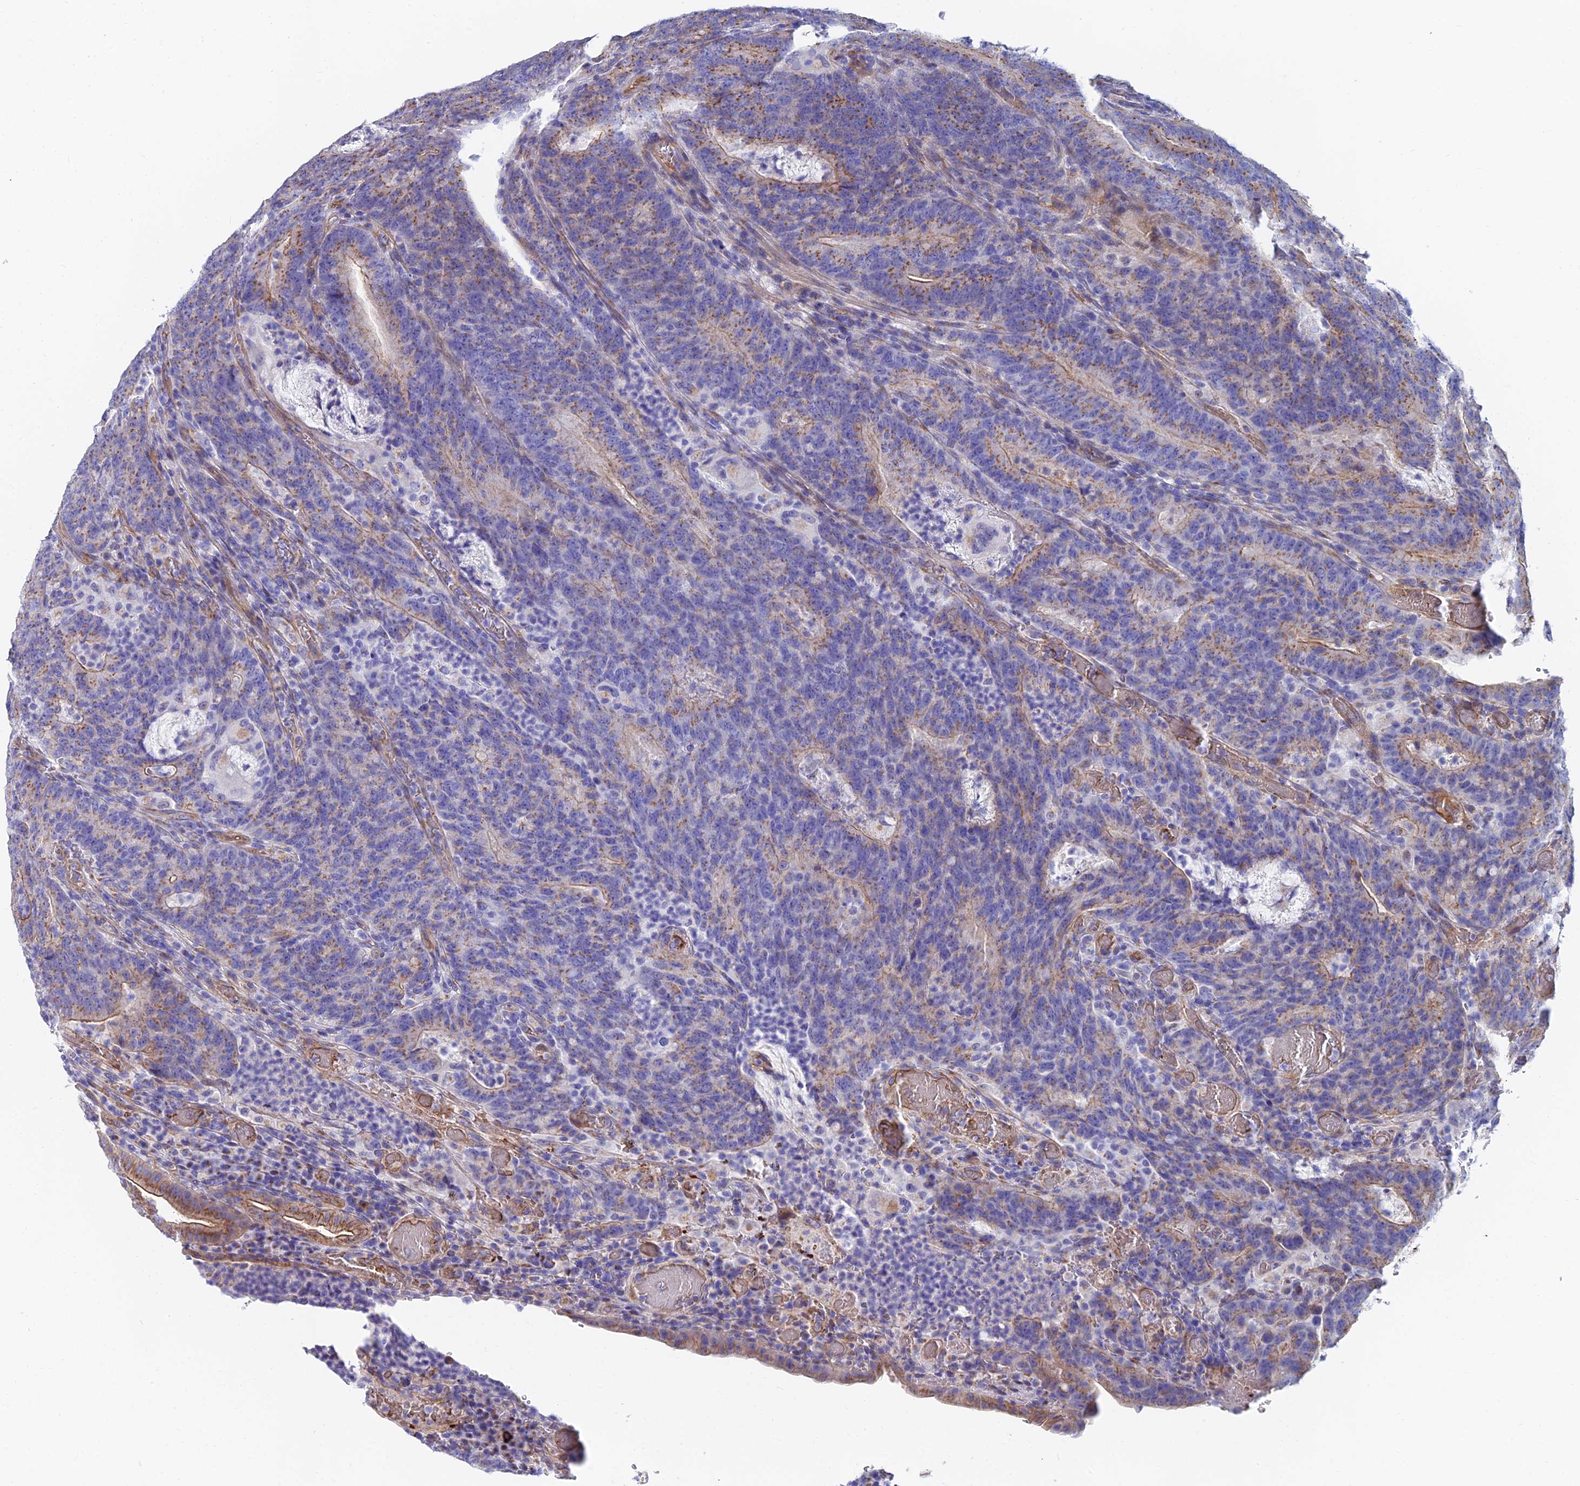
{"staining": {"intensity": "moderate", "quantity": "<25%", "location": "cytoplasmic/membranous"}, "tissue": "colorectal cancer", "cell_type": "Tumor cells", "image_type": "cancer", "snomed": [{"axis": "morphology", "description": "Normal tissue, NOS"}, {"axis": "morphology", "description": "Adenocarcinoma, NOS"}, {"axis": "topography", "description": "Colon"}], "caption": "The micrograph demonstrates staining of colorectal cancer (adenocarcinoma), revealing moderate cytoplasmic/membranous protein staining (brown color) within tumor cells.", "gene": "ADGRF3", "patient": {"sex": "female", "age": 75}}